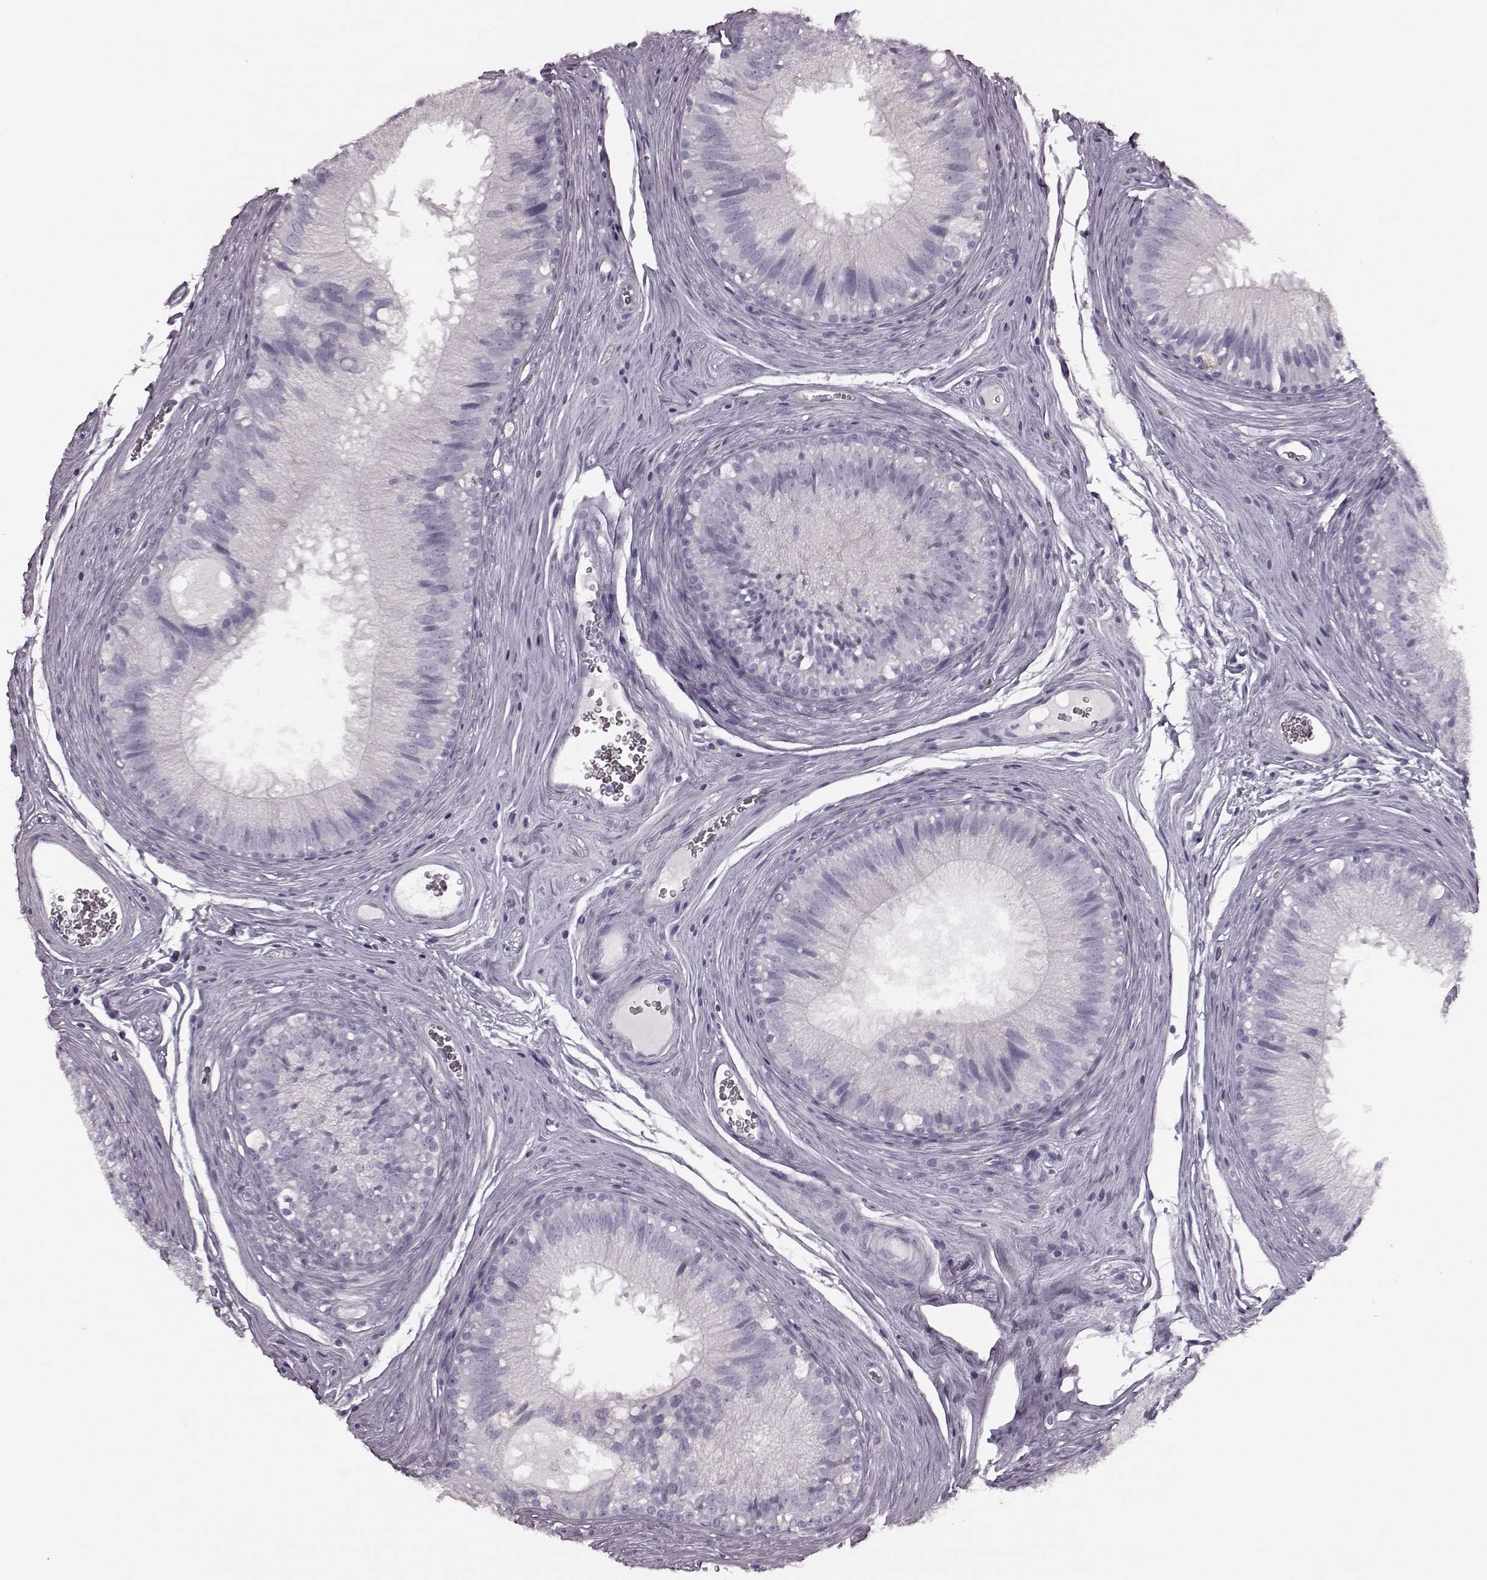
{"staining": {"intensity": "negative", "quantity": "none", "location": "none"}, "tissue": "epididymis", "cell_type": "Glandular cells", "image_type": "normal", "snomed": [{"axis": "morphology", "description": "Normal tissue, NOS"}, {"axis": "topography", "description": "Epididymis"}], "caption": "High power microscopy photomicrograph of an IHC image of unremarkable epididymis, revealing no significant expression in glandular cells. (DAB (3,3'-diaminobenzidine) IHC visualized using brightfield microscopy, high magnification).", "gene": "TRPM1", "patient": {"sex": "male", "age": 37}}